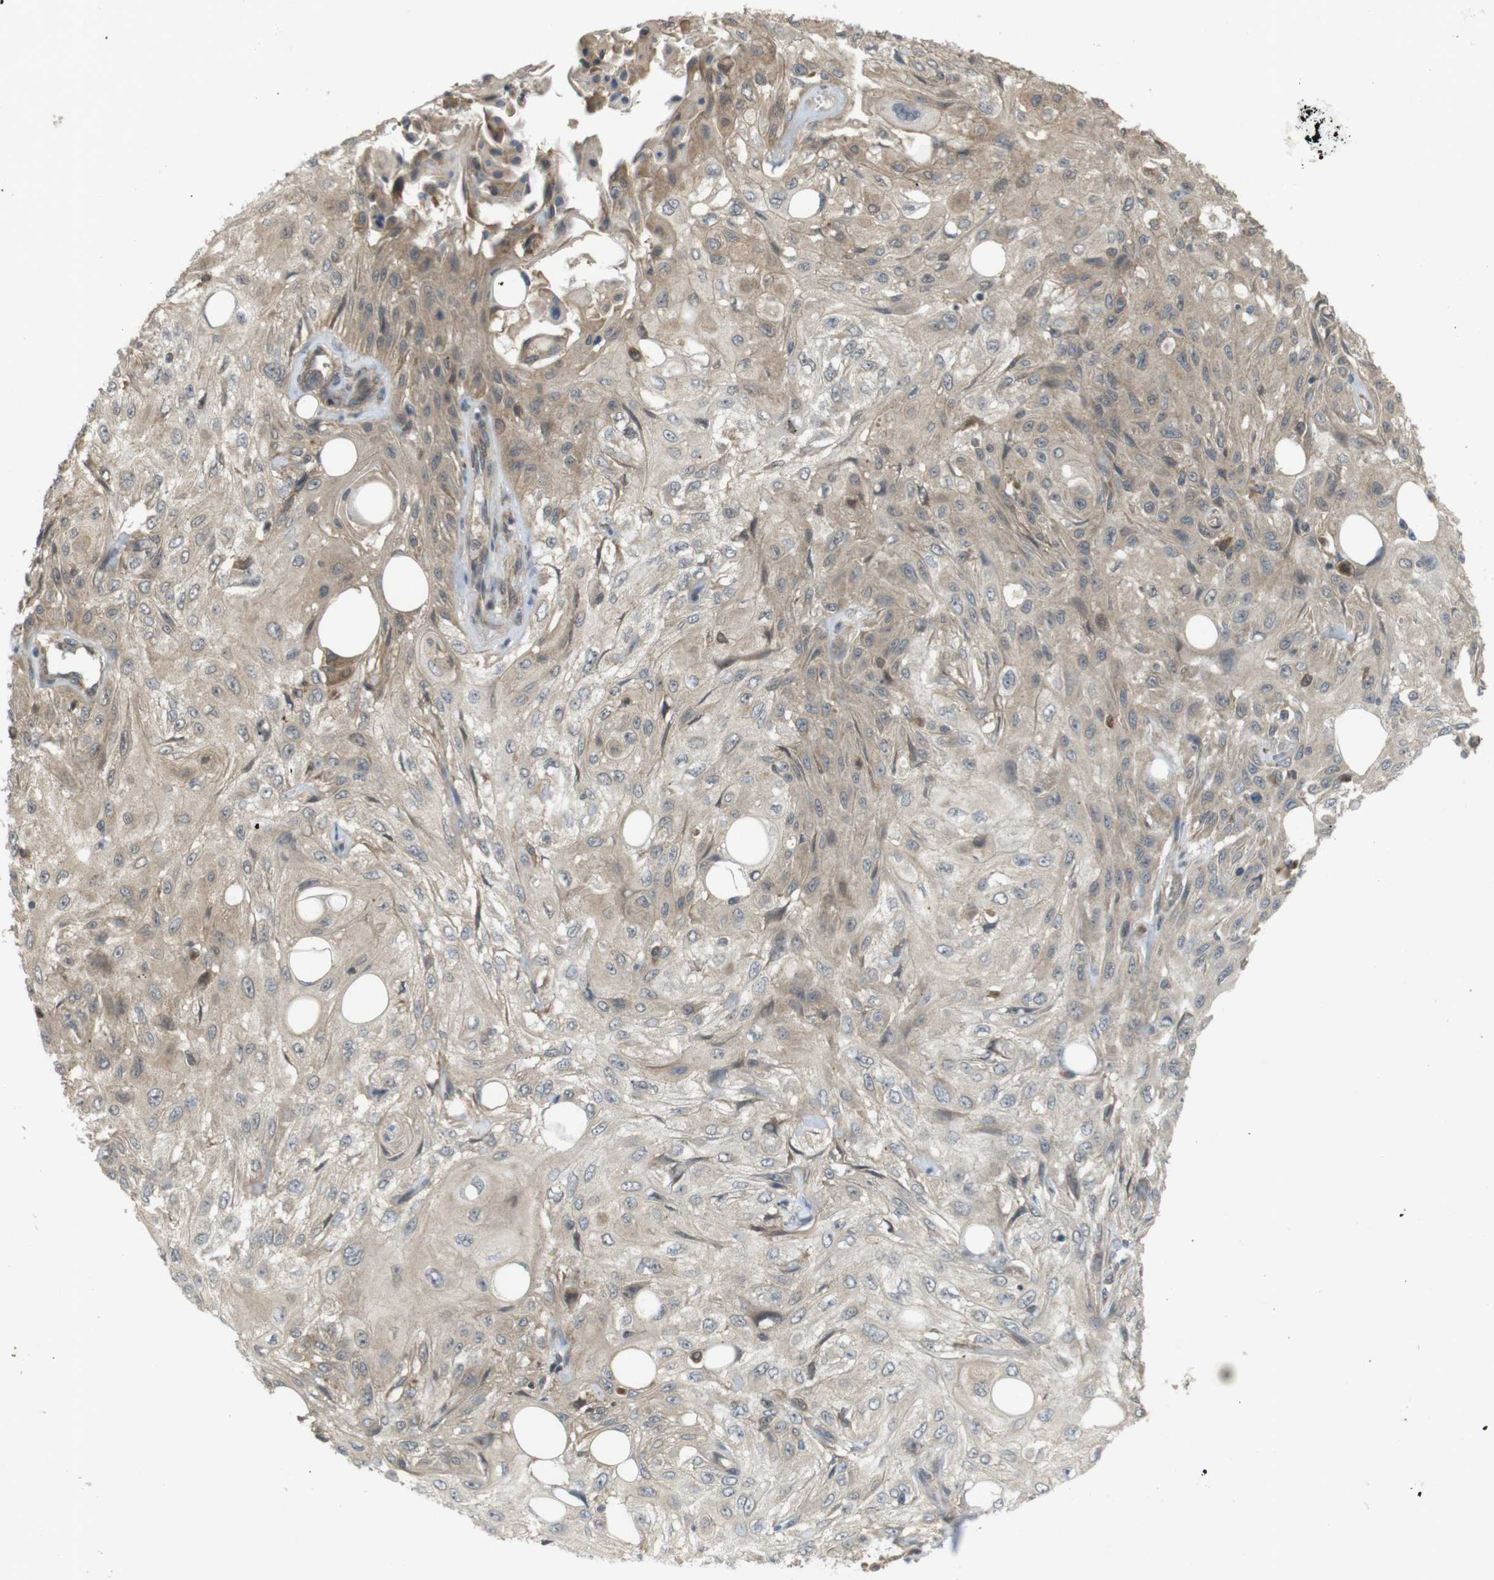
{"staining": {"intensity": "moderate", "quantity": "25%-75%", "location": "cytoplasmic/membranous"}, "tissue": "skin cancer", "cell_type": "Tumor cells", "image_type": "cancer", "snomed": [{"axis": "morphology", "description": "Squamous cell carcinoma, NOS"}, {"axis": "topography", "description": "Skin"}], "caption": "Skin cancer (squamous cell carcinoma) stained for a protein (brown) shows moderate cytoplasmic/membranous positive expression in approximately 25%-75% of tumor cells.", "gene": "RNF130", "patient": {"sex": "male", "age": 75}}